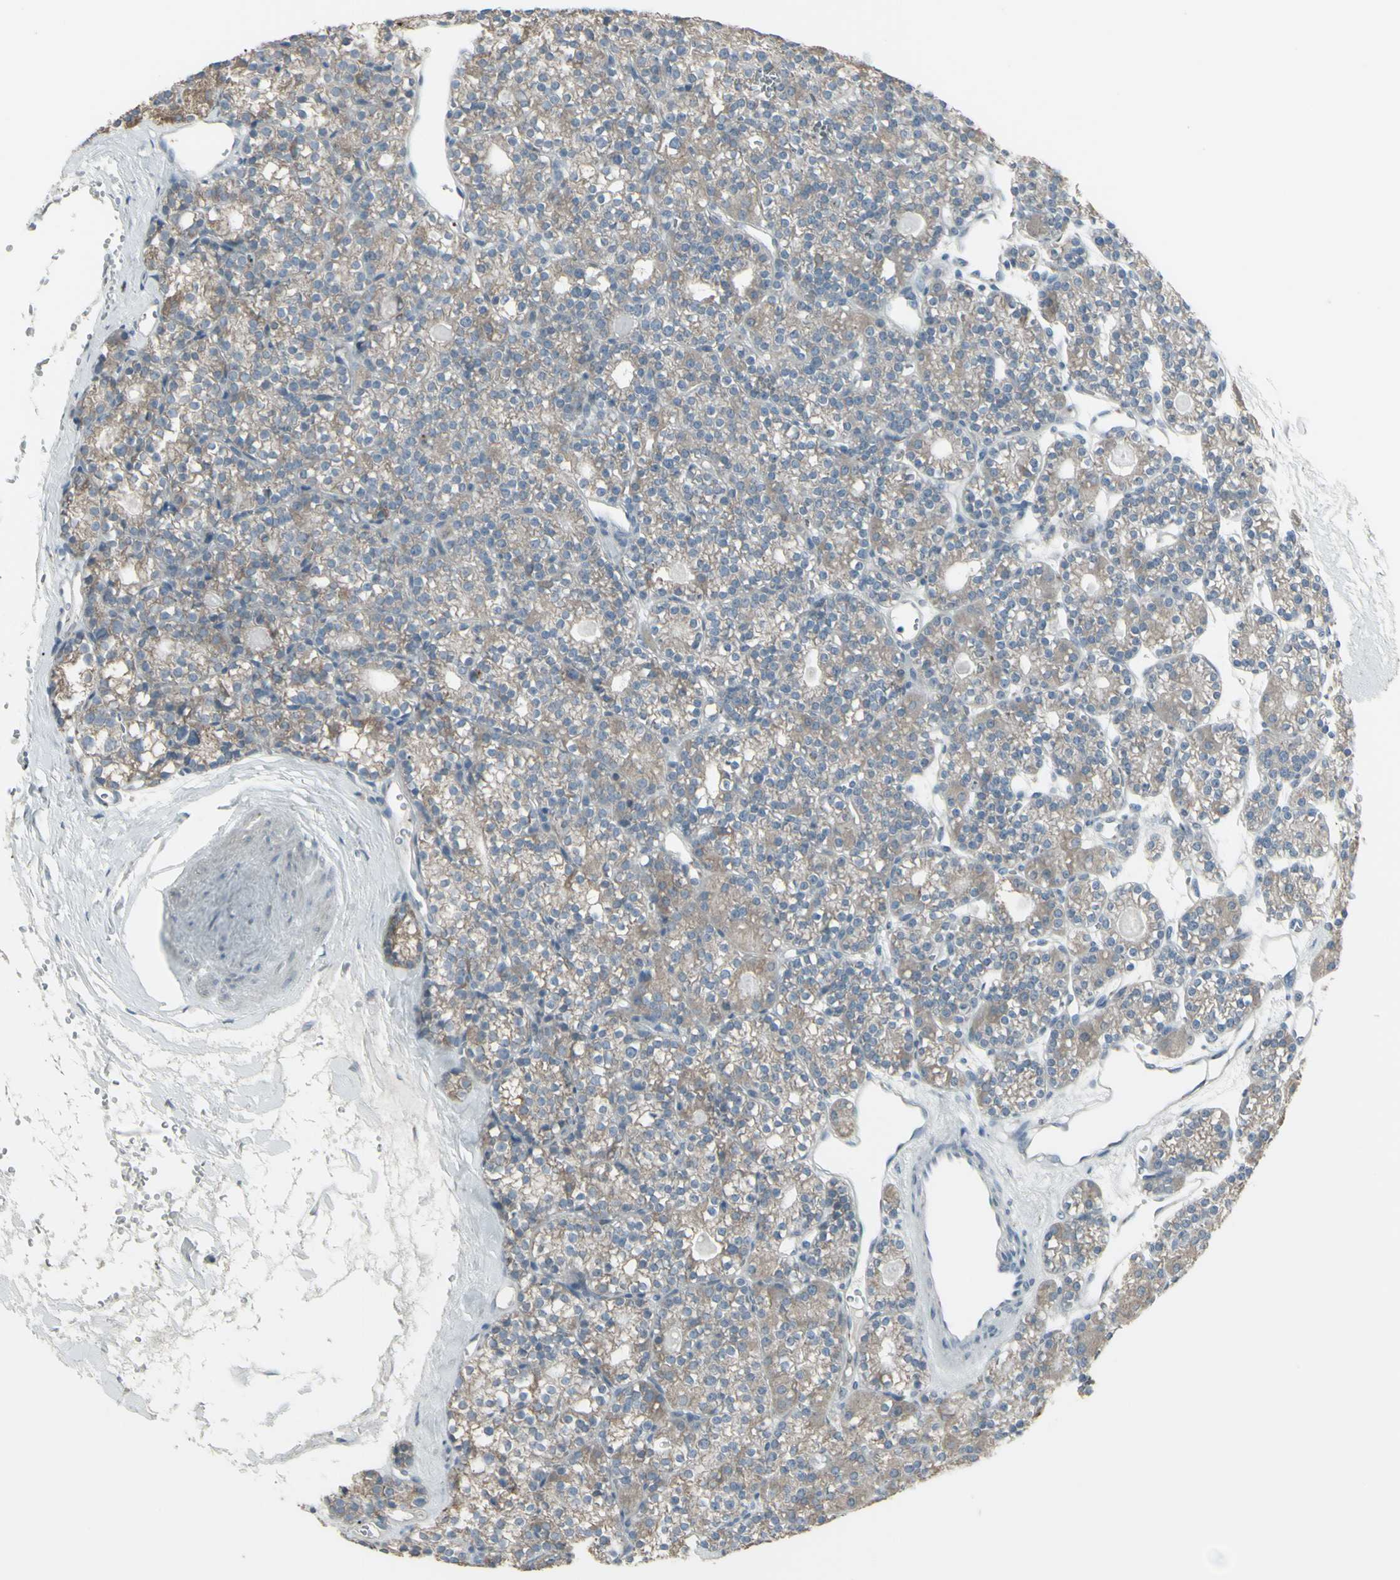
{"staining": {"intensity": "weak", "quantity": "25%-75%", "location": "cytoplasmic/membranous"}, "tissue": "parathyroid gland", "cell_type": "Glandular cells", "image_type": "normal", "snomed": [{"axis": "morphology", "description": "Normal tissue, NOS"}, {"axis": "topography", "description": "Parathyroid gland"}], "caption": "Approximately 25%-75% of glandular cells in benign parathyroid gland exhibit weak cytoplasmic/membranous protein staining as visualized by brown immunohistochemical staining.", "gene": "CD79B", "patient": {"sex": "female", "age": 64}}